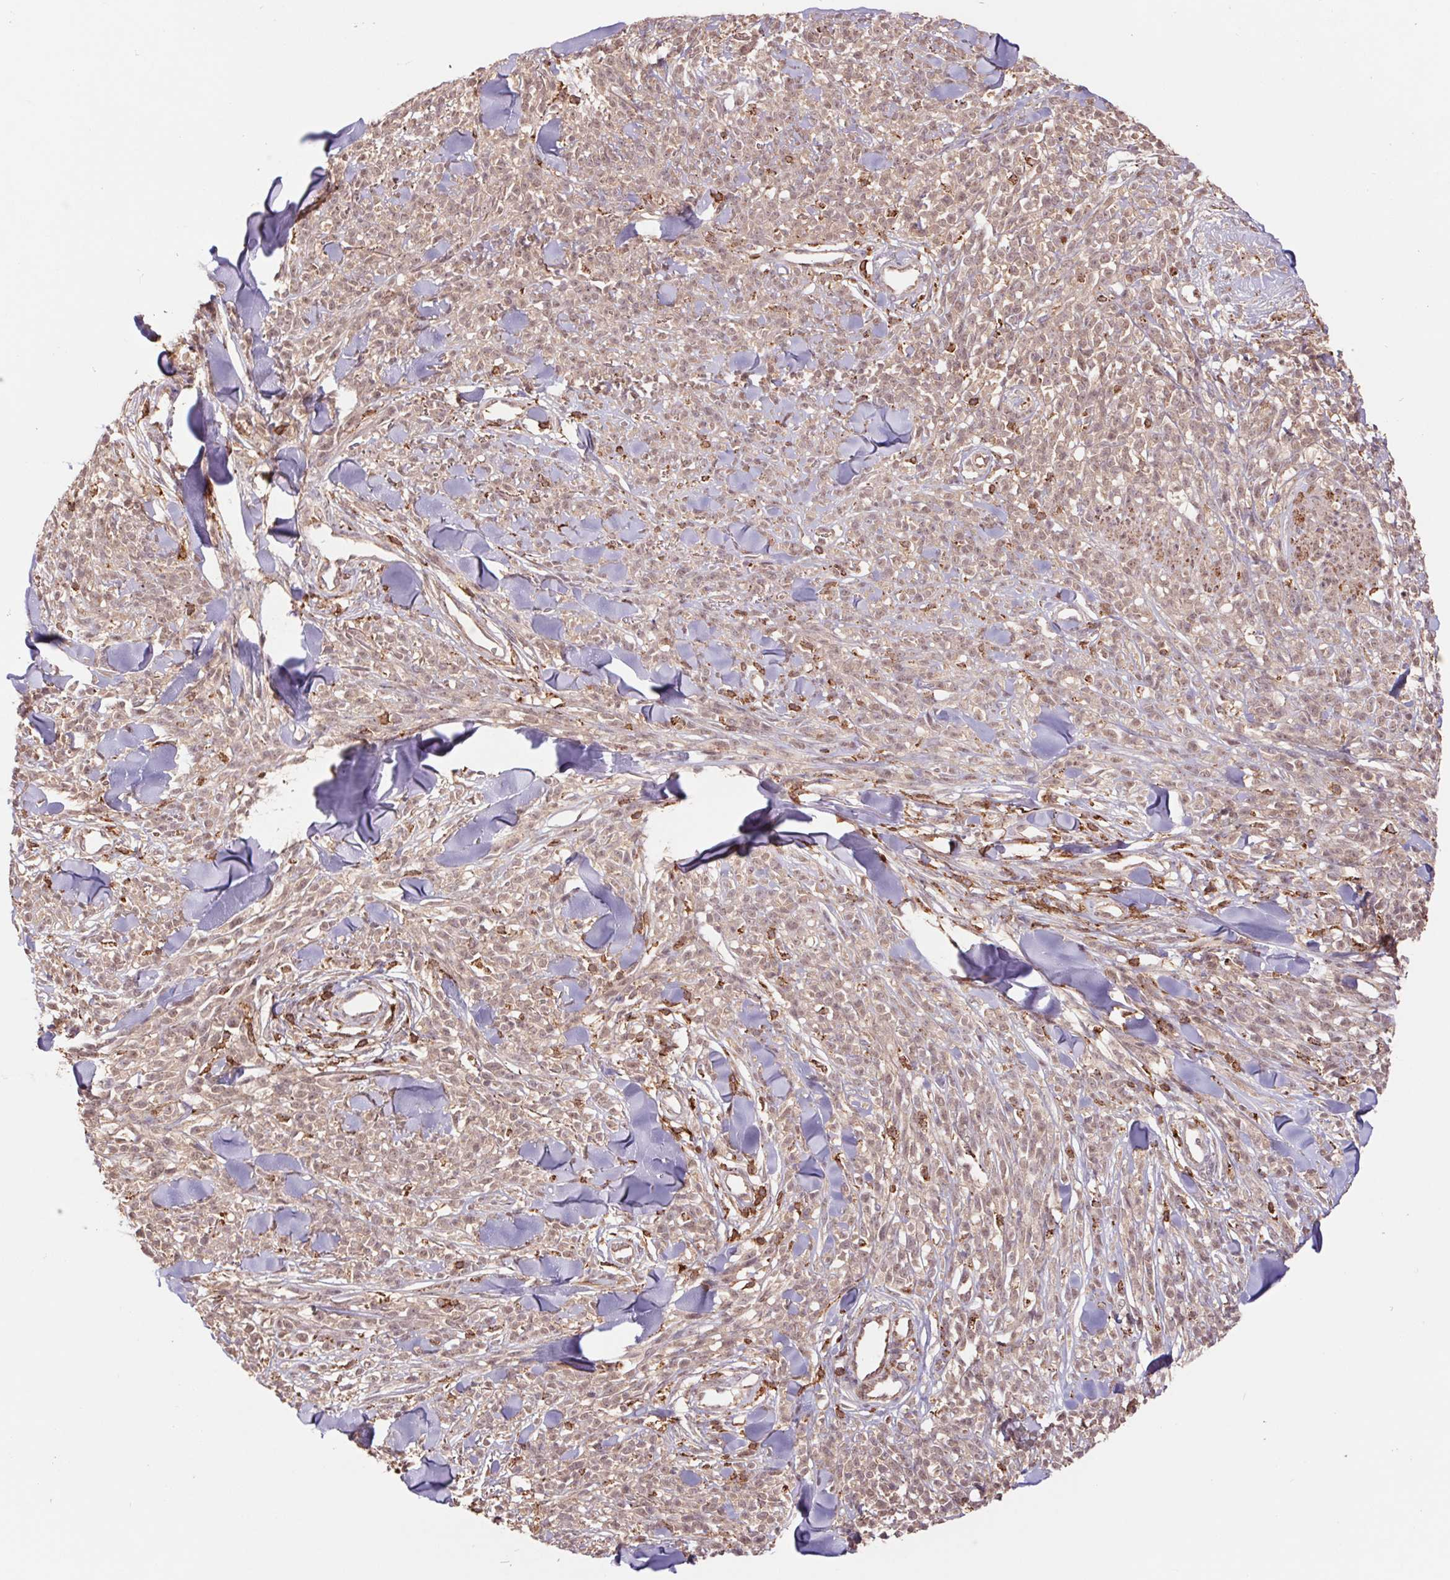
{"staining": {"intensity": "weak", "quantity": "25%-75%", "location": "cytoplasmic/membranous"}, "tissue": "melanoma", "cell_type": "Tumor cells", "image_type": "cancer", "snomed": [{"axis": "morphology", "description": "Malignant melanoma, NOS"}, {"axis": "topography", "description": "Skin"}, {"axis": "topography", "description": "Skin of trunk"}], "caption": "Malignant melanoma tissue demonstrates weak cytoplasmic/membranous positivity in about 25%-75% of tumor cells", "gene": "URM1", "patient": {"sex": "male", "age": 74}}